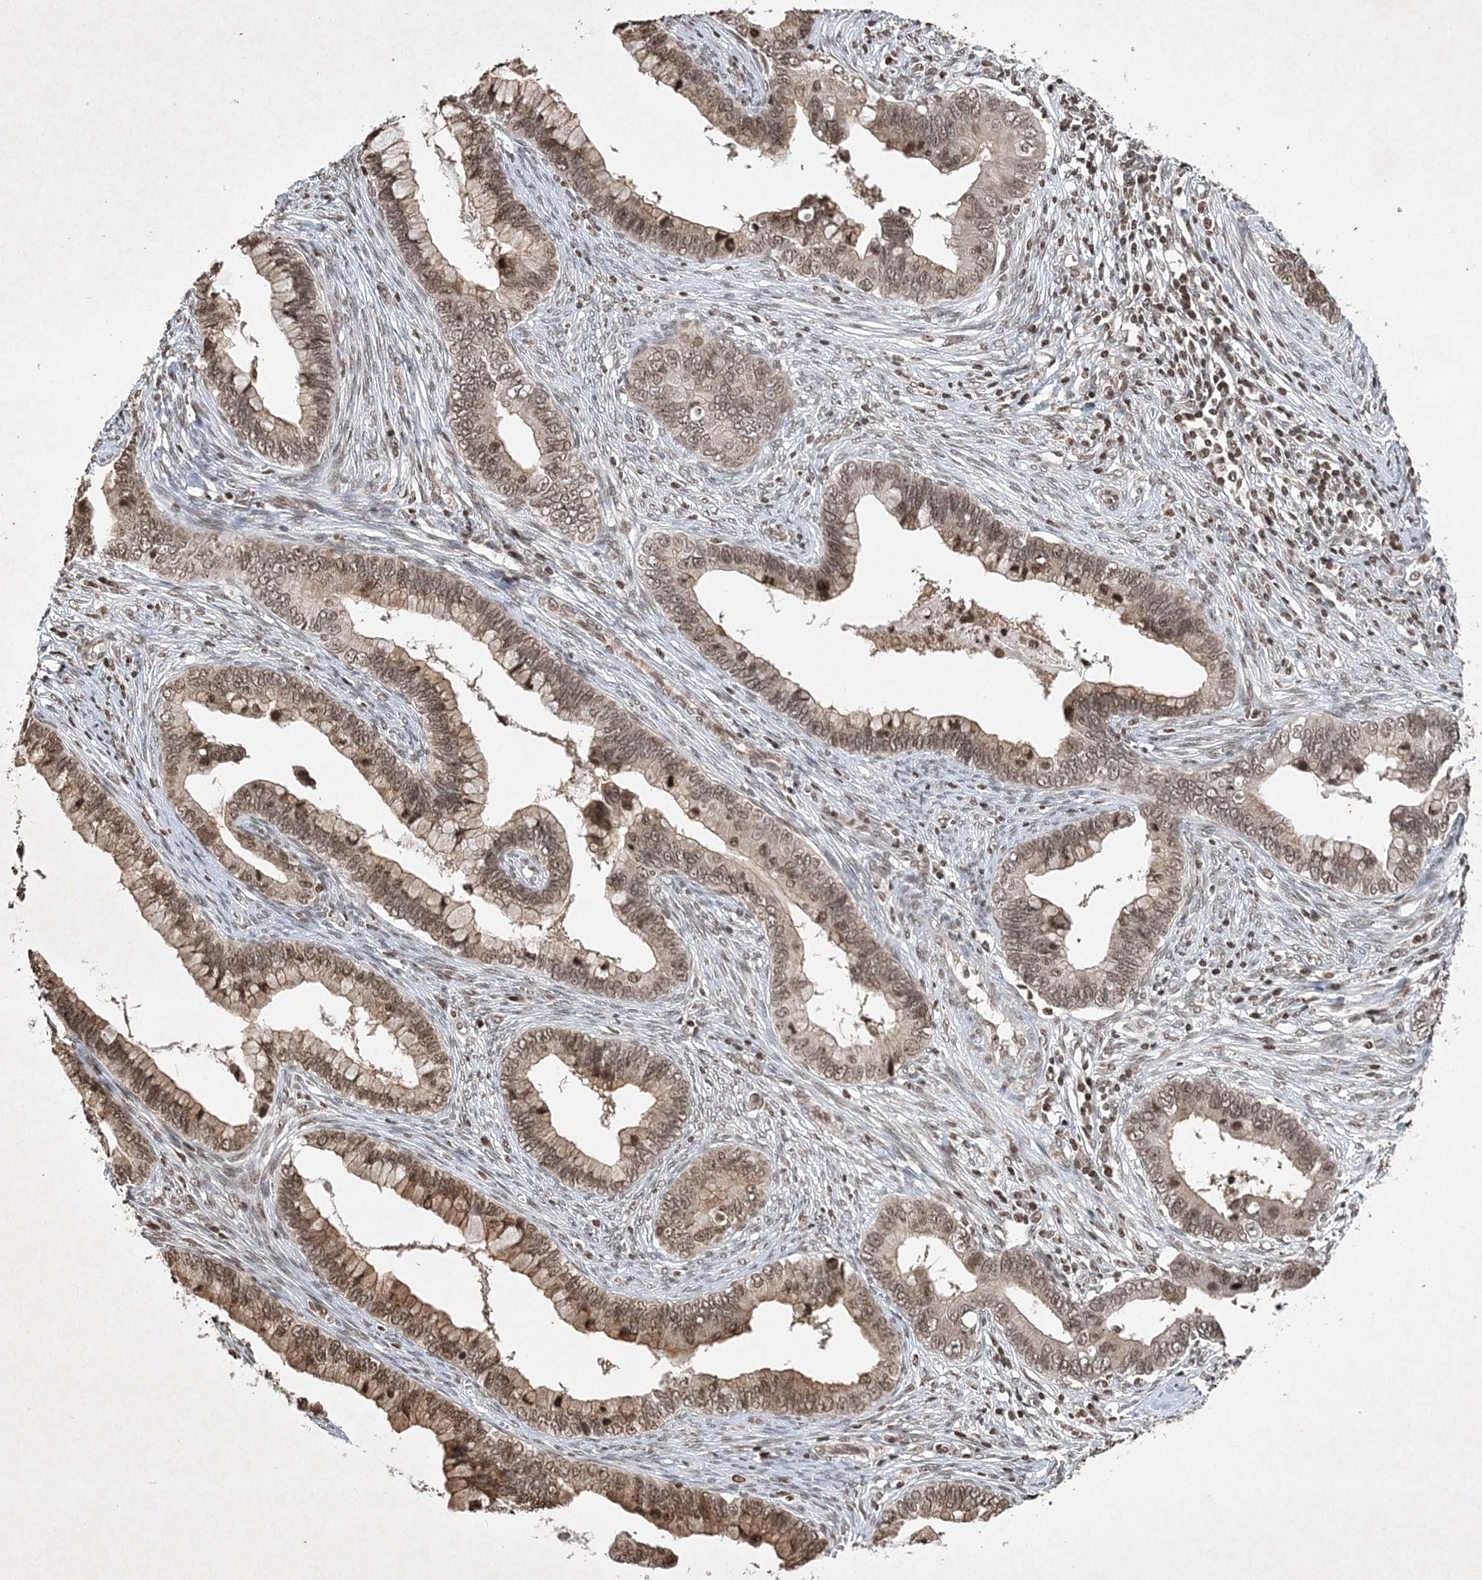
{"staining": {"intensity": "moderate", "quantity": ">75%", "location": "cytoplasmic/membranous,nuclear"}, "tissue": "cervical cancer", "cell_type": "Tumor cells", "image_type": "cancer", "snomed": [{"axis": "morphology", "description": "Adenocarcinoma, NOS"}, {"axis": "topography", "description": "Cervix"}], "caption": "Immunohistochemical staining of human adenocarcinoma (cervical) demonstrates medium levels of moderate cytoplasmic/membranous and nuclear expression in about >75% of tumor cells.", "gene": "NEDD9", "patient": {"sex": "female", "age": 44}}